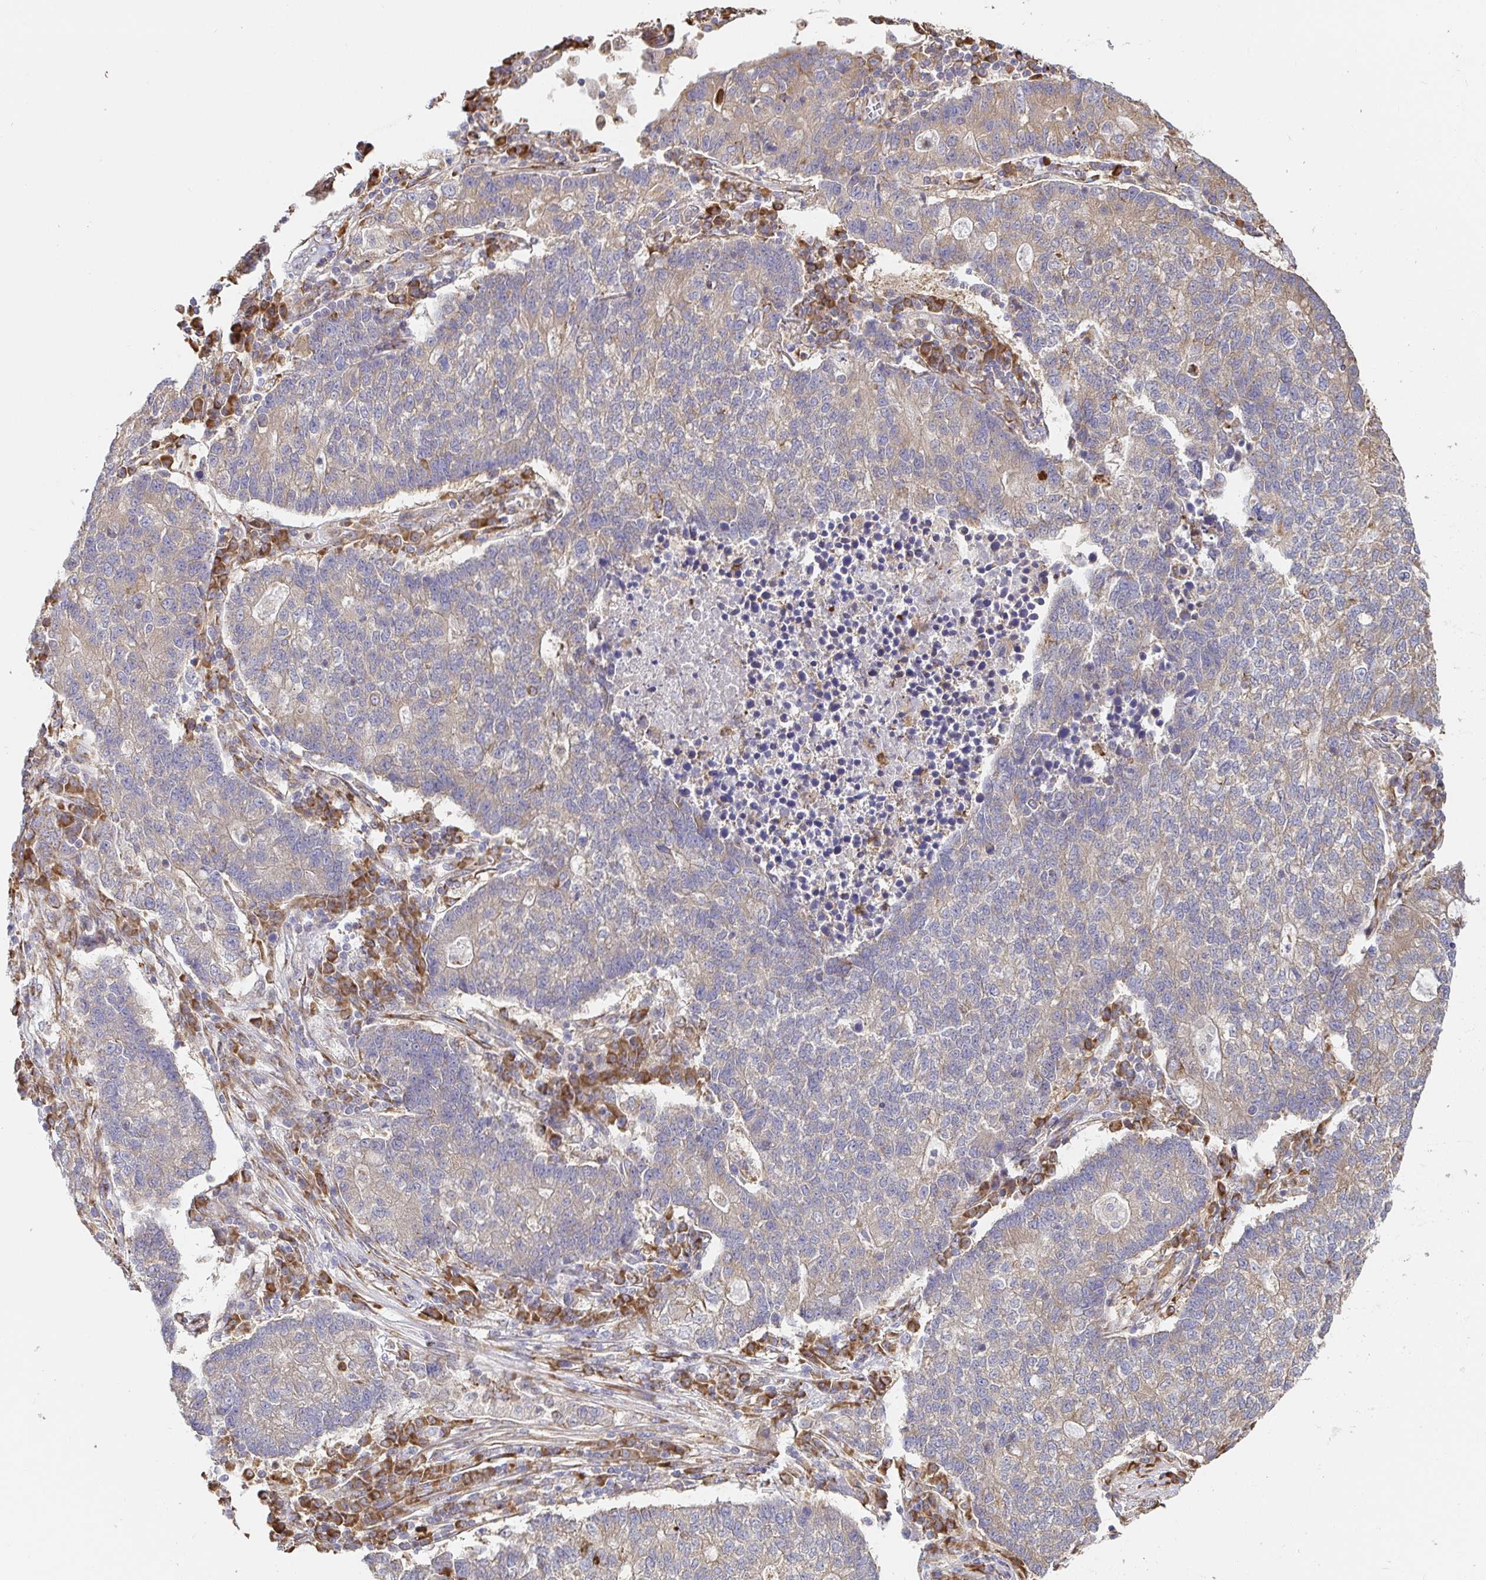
{"staining": {"intensity": "negative", "quantity": "none", "location": "none"}, "tissue": "lung cancer", "cell_type": "Tumor cells", "image_type": "cancer", "snomed": [{"axis": "morphology", "description": "Adenocarcinoma, NOS"}, {"axis": "topography", "description": "Lung"}], "caption": "Adenocarcinoma (lung) was stained to show a protein in brown. There is no significant expression in tumor cells.", "gene": "PDPK1", "patient": {"sex": "male", "age": 57}}